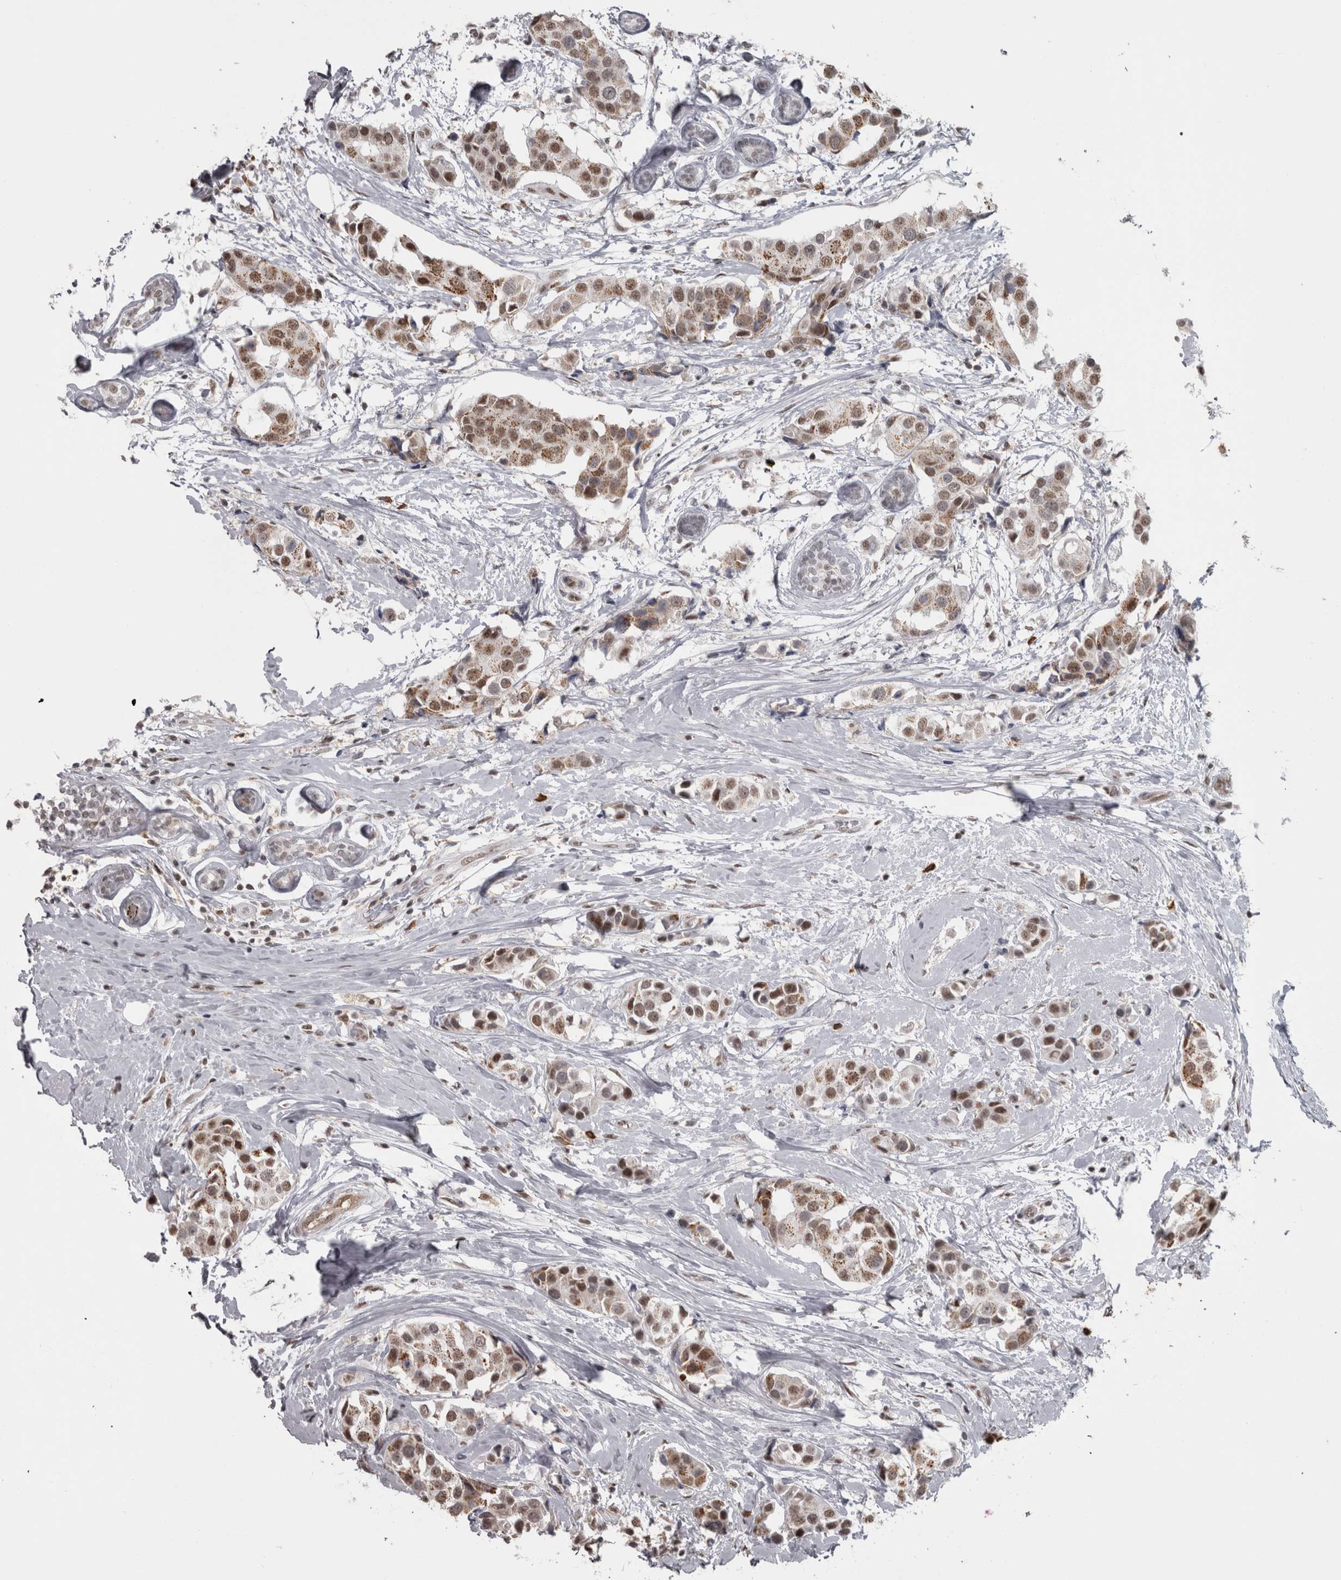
{"staining": {"intensity": "moderate", "quantity": ">75%", "location": "cytoplasmic/membranous,nuclear"}, "tissue": "breast cancer", "cell_type": "Tumor cells", "image_type": "cancer", "snomed": [{"axis": "morphology", "description": "Normal tissue, NOS"}, {"axis": "morphology", "description": "Duct carcinoma"}, {"axis": "topography", "description": "Breast"}], "caption": "Invasive ductal carcinoma (breast) was stained to show a protein in brown. There is medium levels of moderate cytoplasmic/membranous and nuclear staining in about >75% of tumor cells.", "gene": "MICU3", "patient": {"sex": "female", "age": 39}}